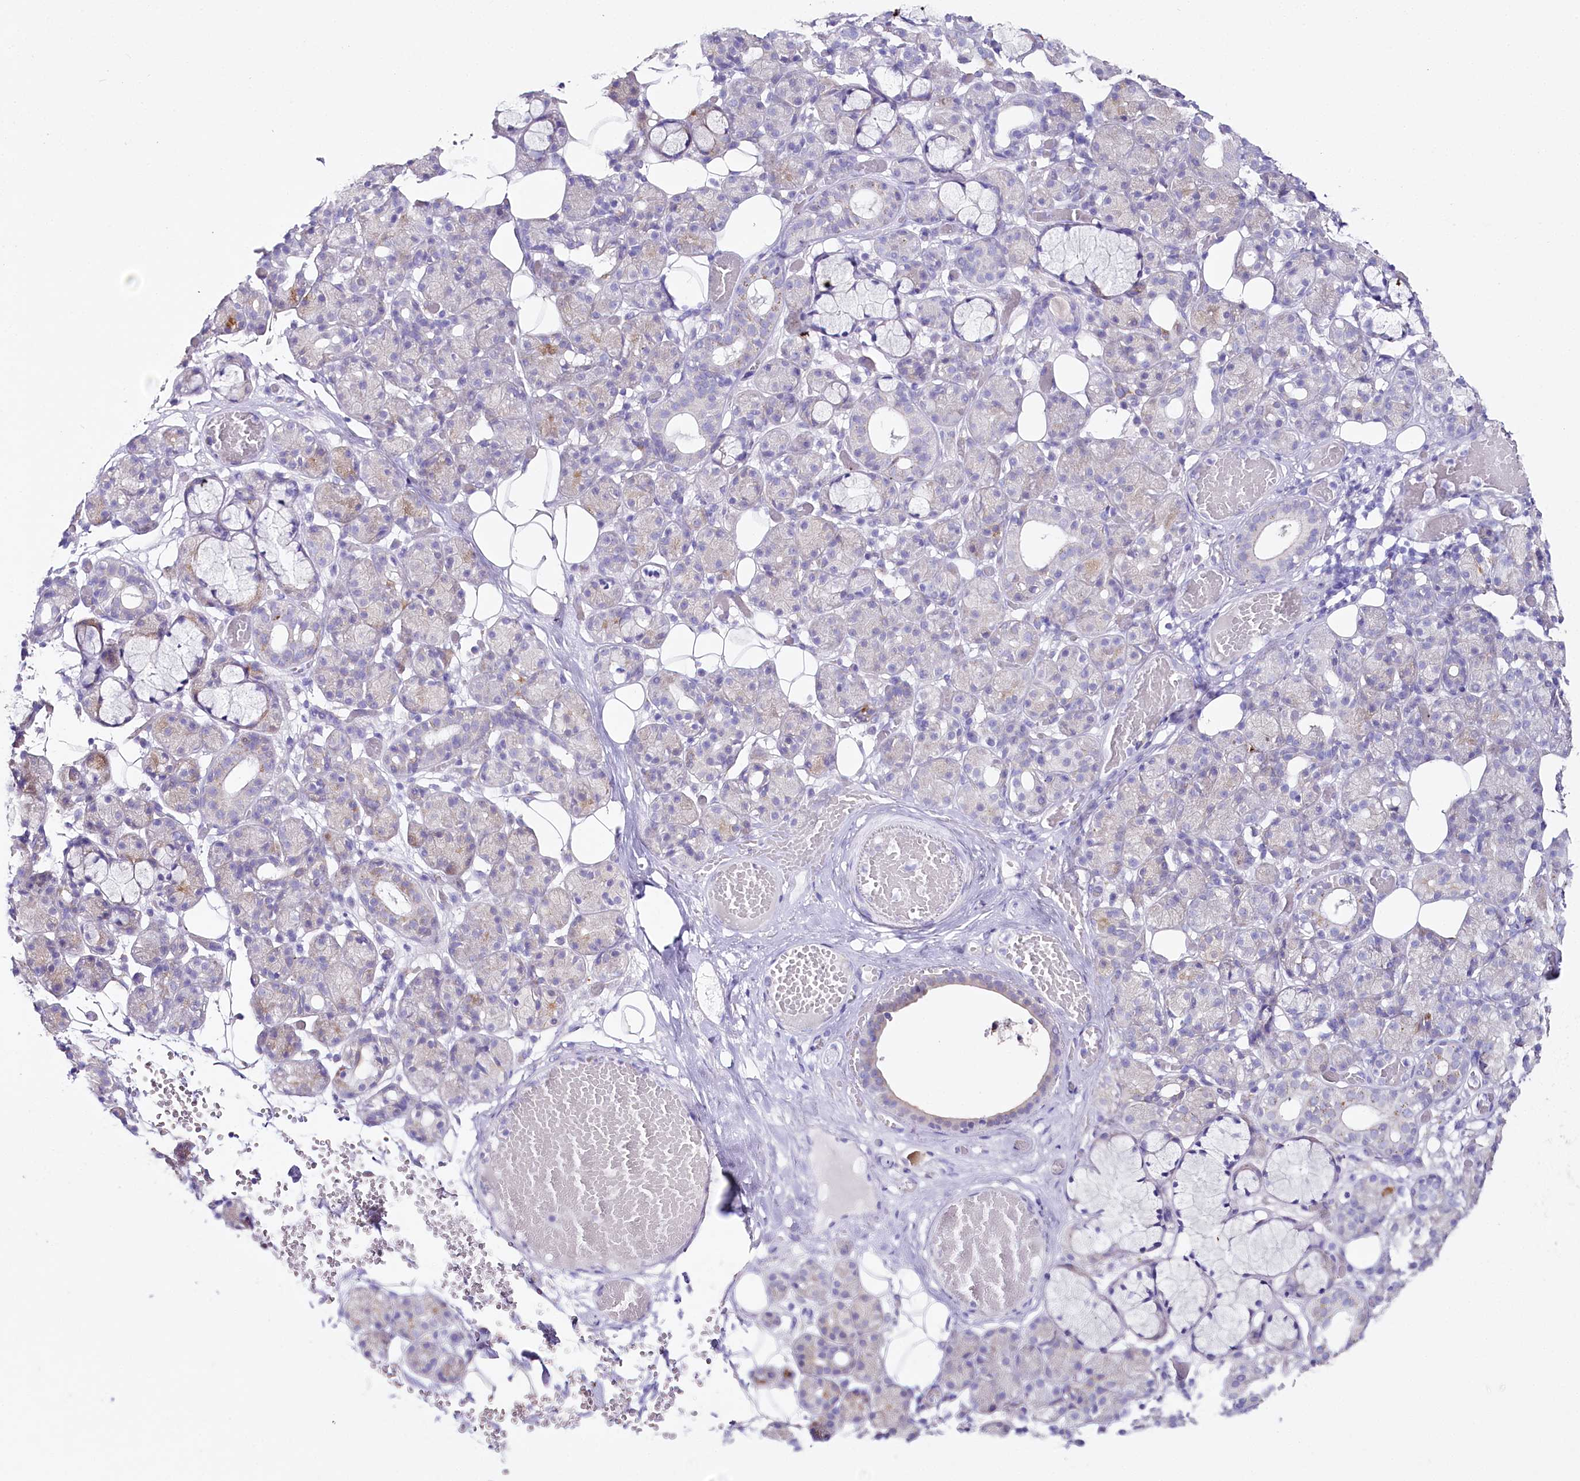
{"staining": {"intensity": "negative", "quantity": "none", "location": "none"}, "tissue": "salivary gland", "cell_type": "Glandular cells", "image_type": "normal", "snomed": [{"axis": "morphology", "description": "Normal tissue, NOS"}, {"axis": "topography", "description": "Salivary gland"}], "caption": "Protein analysis of unremarkable salivary gland exhibits no significant staining in glandular cells.", "gene": "CSN3", "patient": {"sex": "male", "age": 63}}